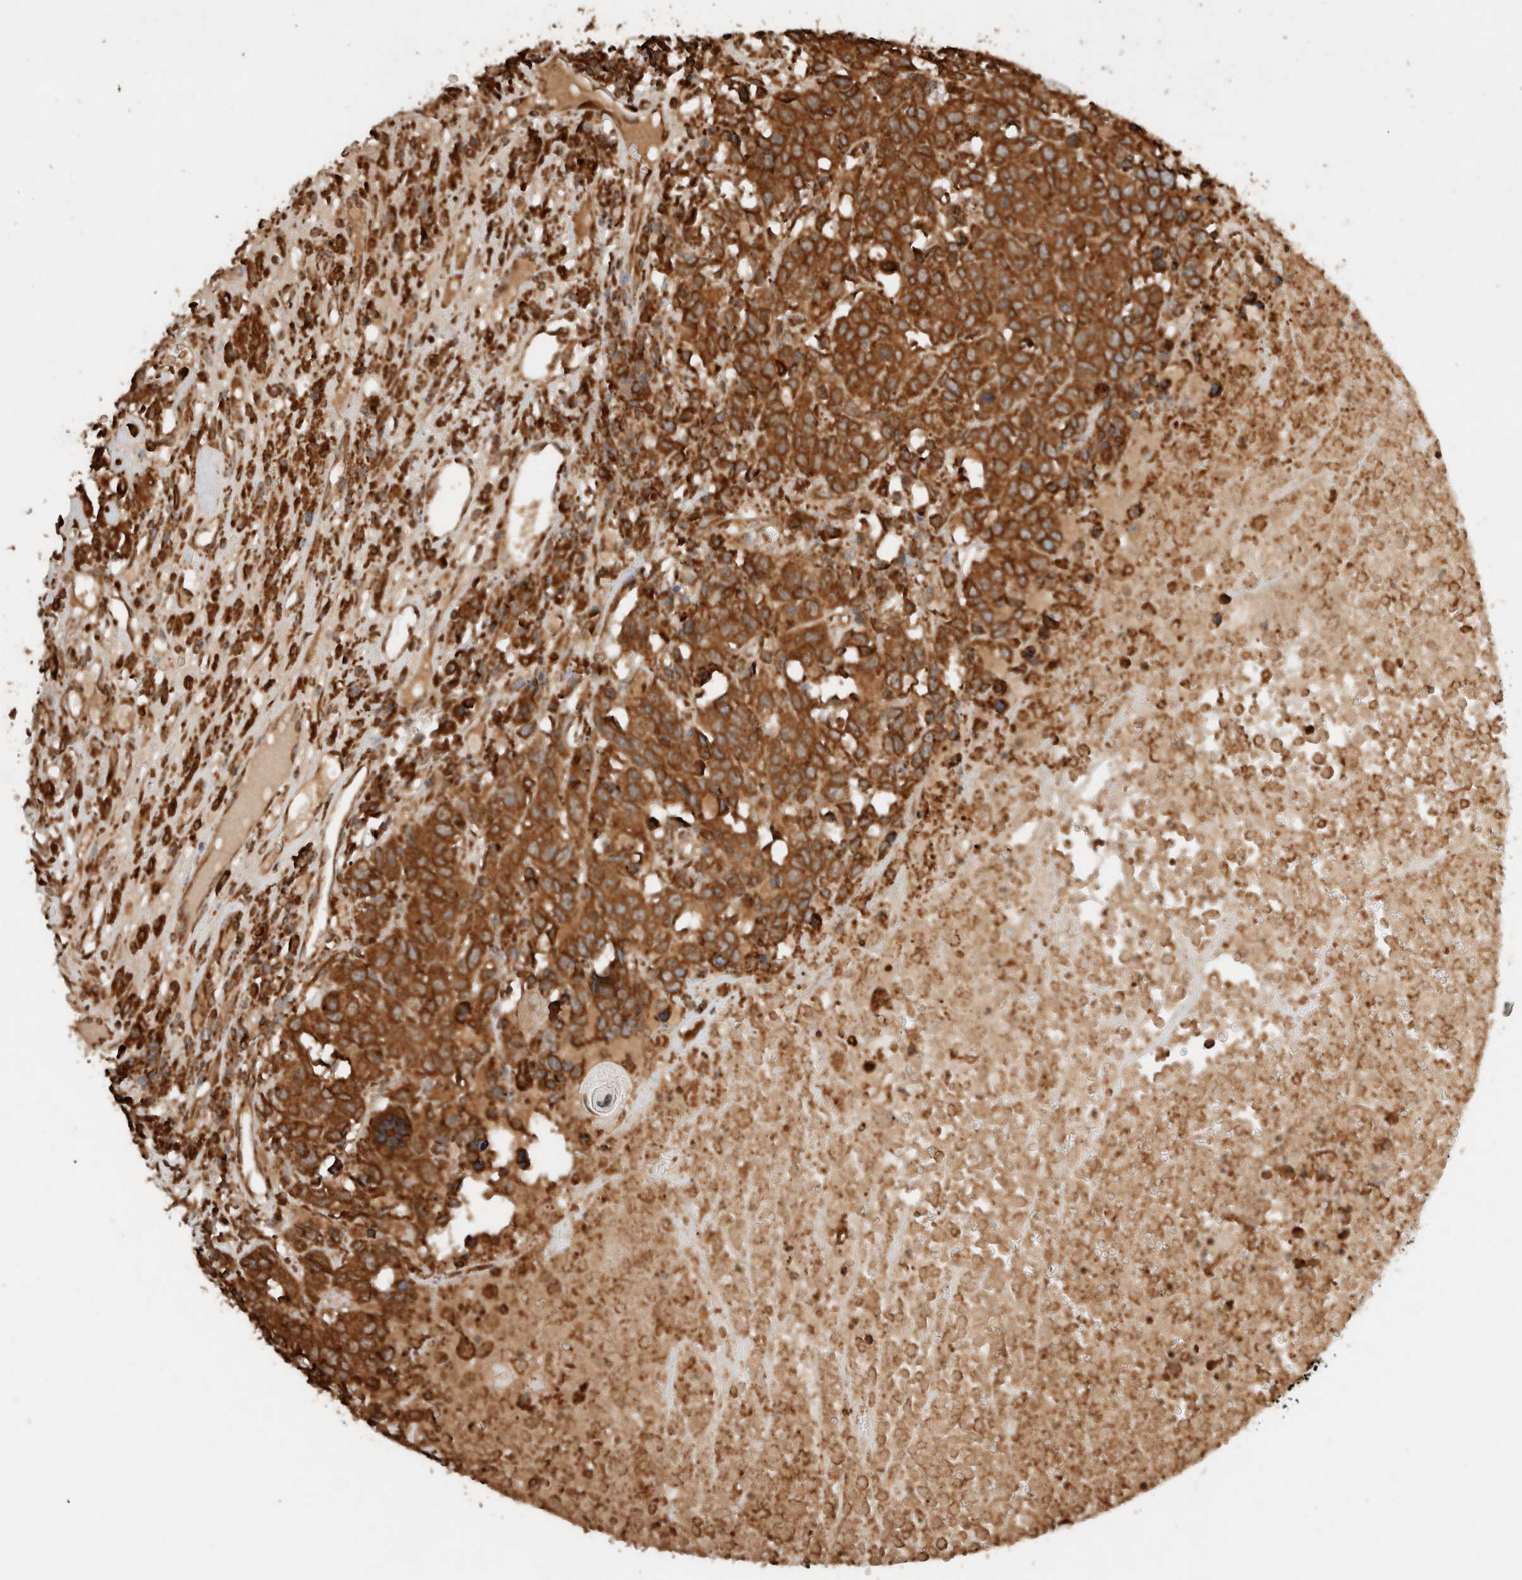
{"staining": {"intensity": "strong", "quantity": ">75%", "location": "cytoplasmic/membranous"}, "tissue": "head and neck cancer", "cell_type": "Tumor cells", "image_type": "cancer", "snomed": [{"axis": "morphology", "description": "Squamous cell carcinoma, NOS"}, {"axis": "topography", "description": "Head-Neck"}], "caption": "Strong cytoplasmic/membranous positivity is identified in approximately >75% of tumor cells in squamous cell carcinoma (head and neck).", "gene": "ERAP1", "patient": {"sex": "male", "age": 66}}